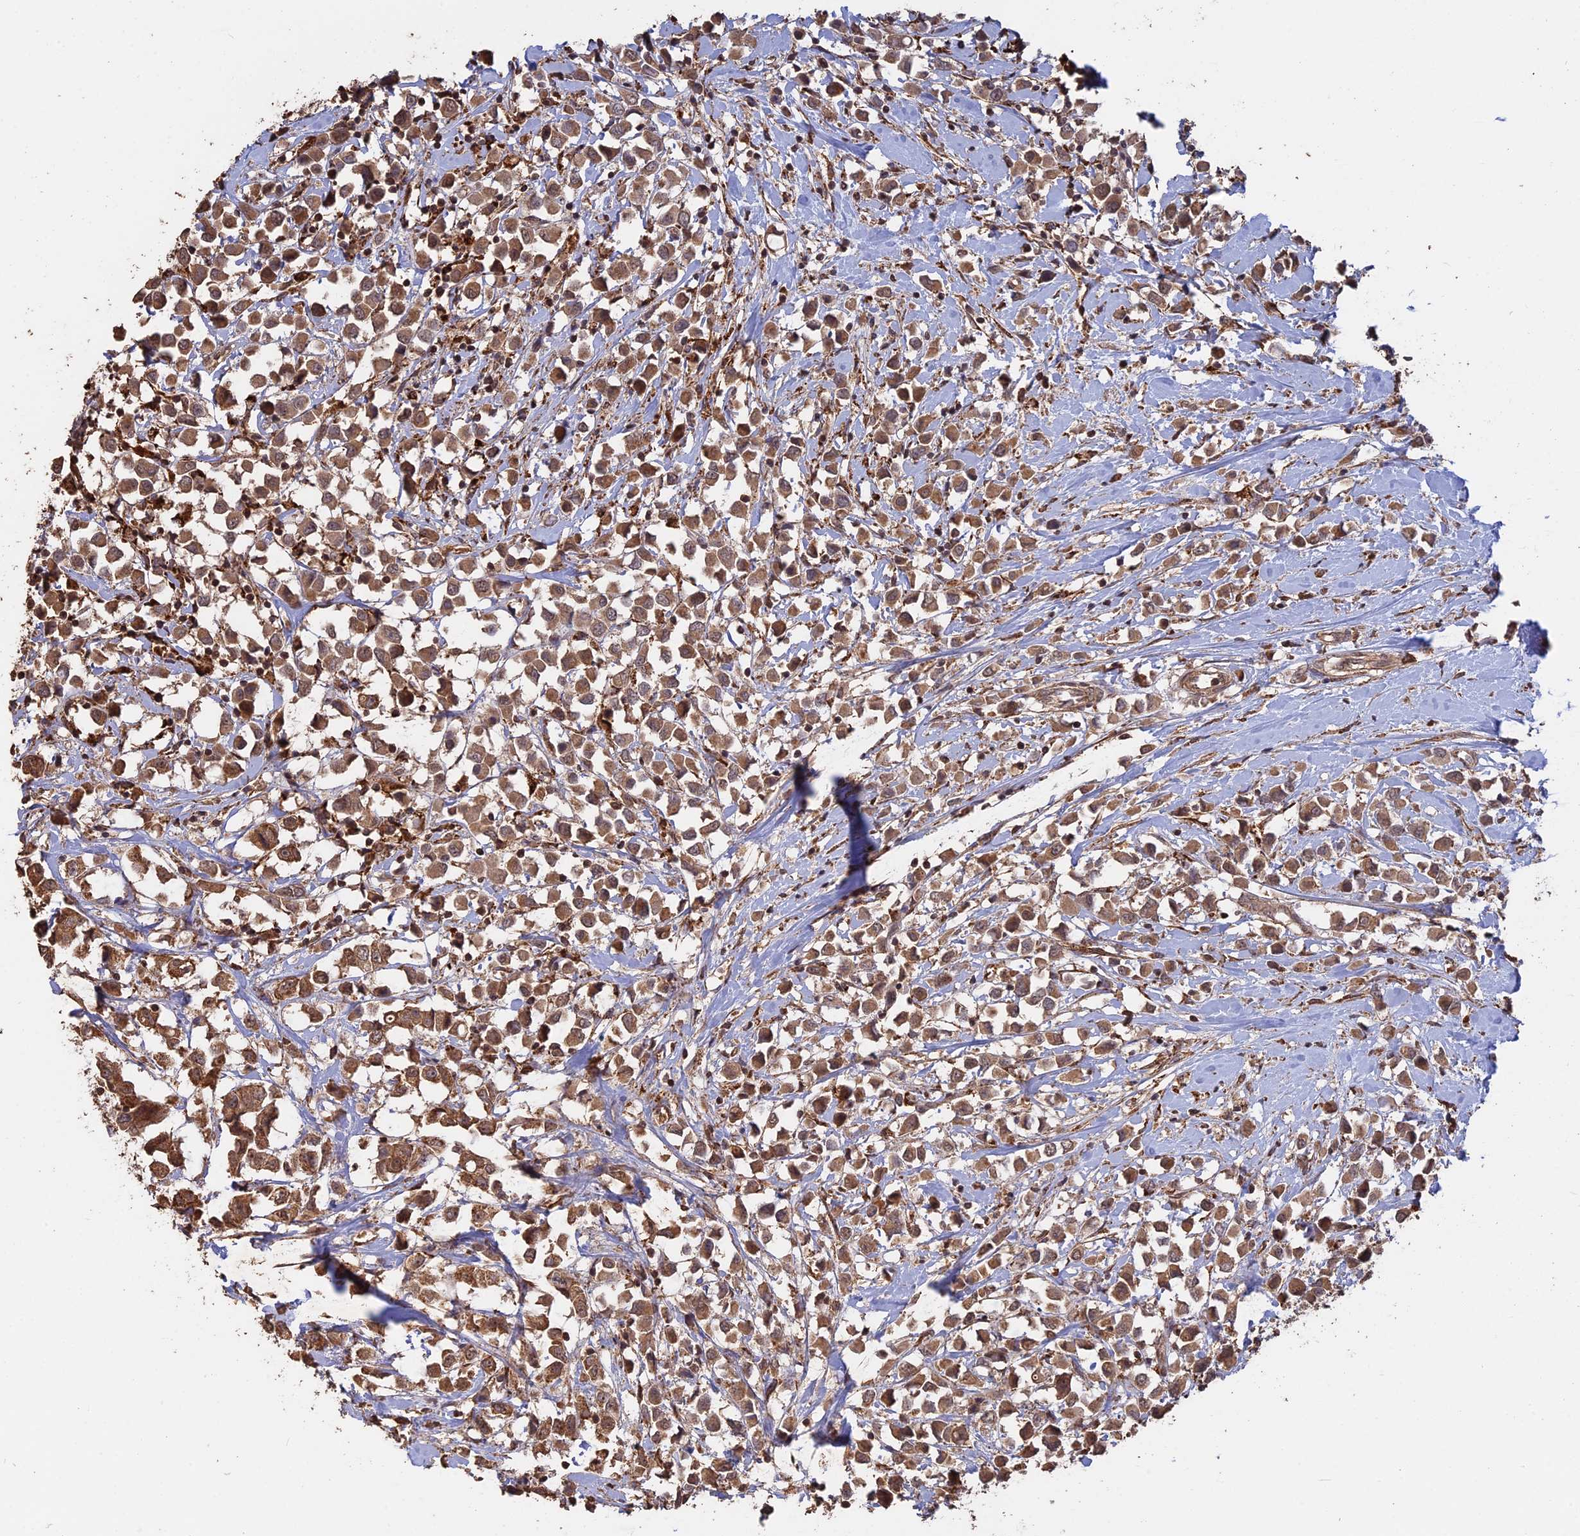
{"staining": {"intensity": "moderate", "quantity": ">75%", "location": "cytoplasmic/membranous,nuclear"}, "tissue": "breast cancer", "cell_type": "Tumor cells", "image_type": "cancer", "snomed": [{"axis": "morphology", "description": "Duct carcinoma"}, {"axis": "topography", "description": "Breast"}], "caption": "Human breast cancer stained for a protein (brown) displays moderate cytoplasmic/membranous and nuclear positive staining in about >75% of tumor cells.", "gene": "FAM210B", "patient": {"sex": "female", "age": 61}}